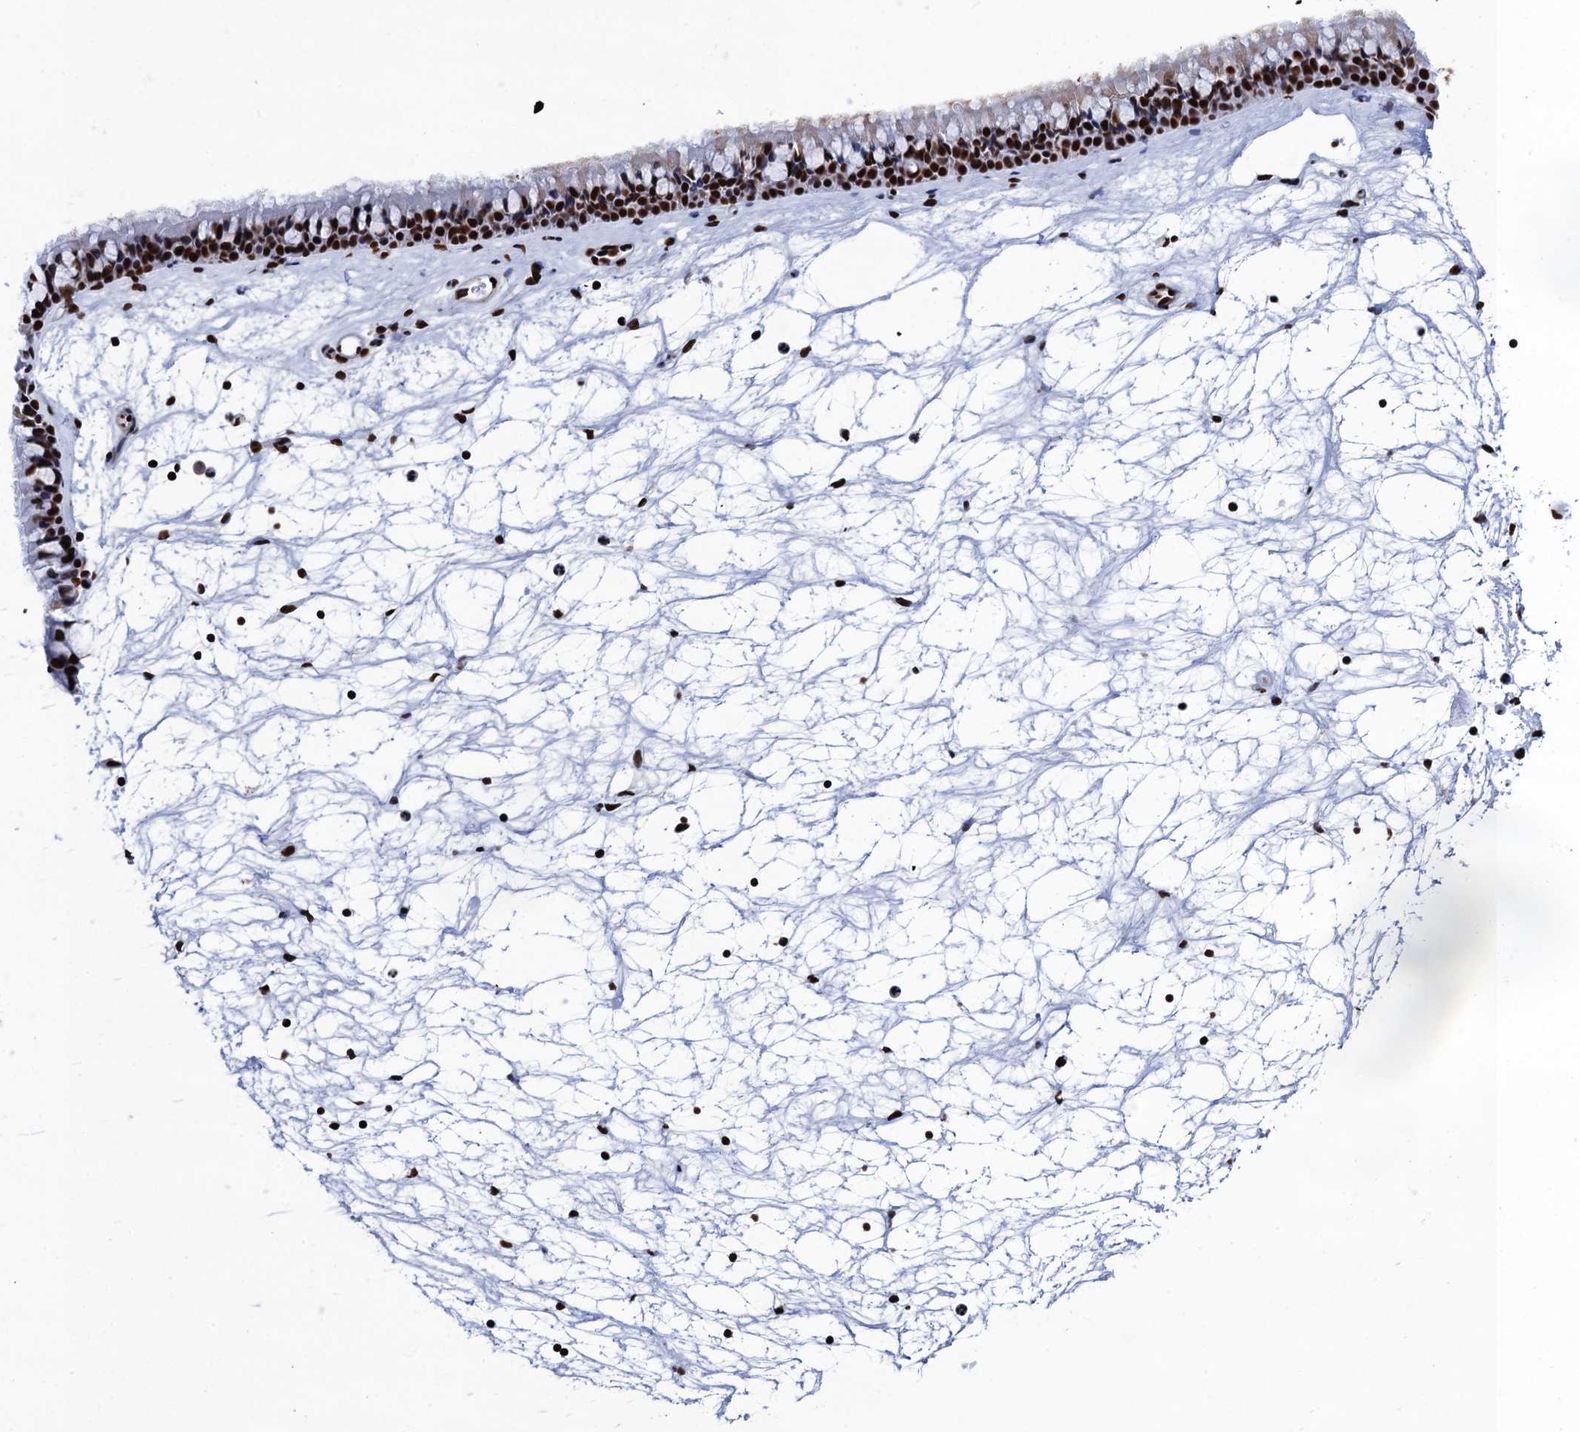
{"staining": {"intensity": "strong", "quantity": ">75%", "location": "nuclear"}, "tissue": "nasopharynx", "cell_type": "Respiratory epithelial cells", "image_type": "normal", "snomed": [{"axis": "morphology", "description": "Normal tissue, NOS"}, {"axis": "topography", "description": "Nasopharynx"}], "caption": "Human nasopharynx stained with a brown dye demonstrates strong nuclear positive positivity in about >75% of respiratory epithelial cells.", "gene": "UBA2", "patient": {"sex": "male", "age": 64}}